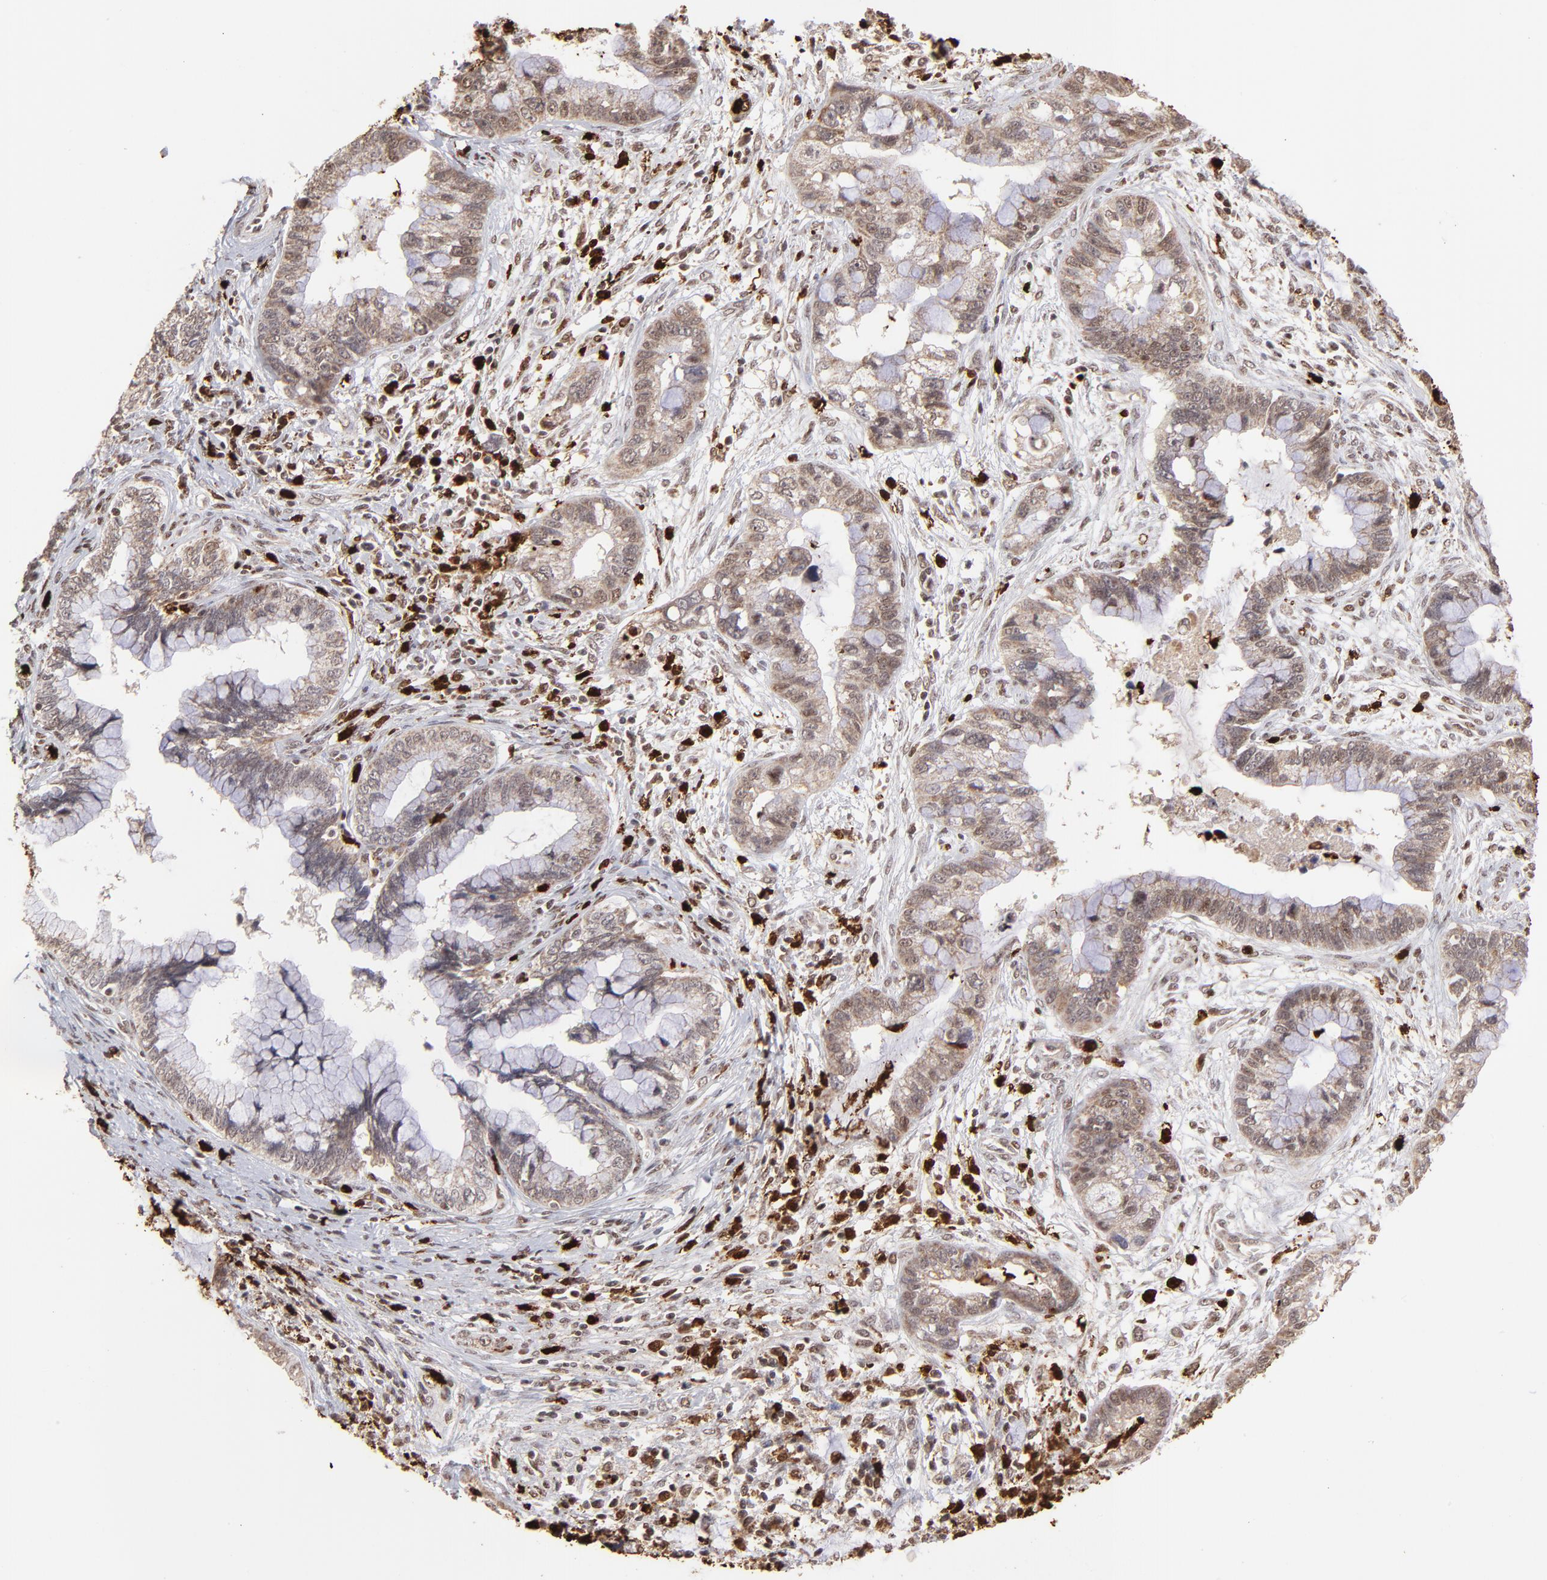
{"staining": {"intensity": "moderate", "quantity": ">75%", "location": "cytoplasmic/membranous"}, "tissue": "cervical cancer", "cell_type": "Tumor cells", "image_type": "cancer", "snomed": [{"axis": "morphology", "description": "Adenocarcinoma, NOS"}, {"axis": "topography", "description": "Cervix"}], "caption": "High-power microscopy captured an IHC photomicrograph of cervical cancer, revealing moderate cytoplasmic/membranous staining in approximately >75% of tumor cells.", "gene": "ZFX", "patient": {"sex": "female", "age": 44}}